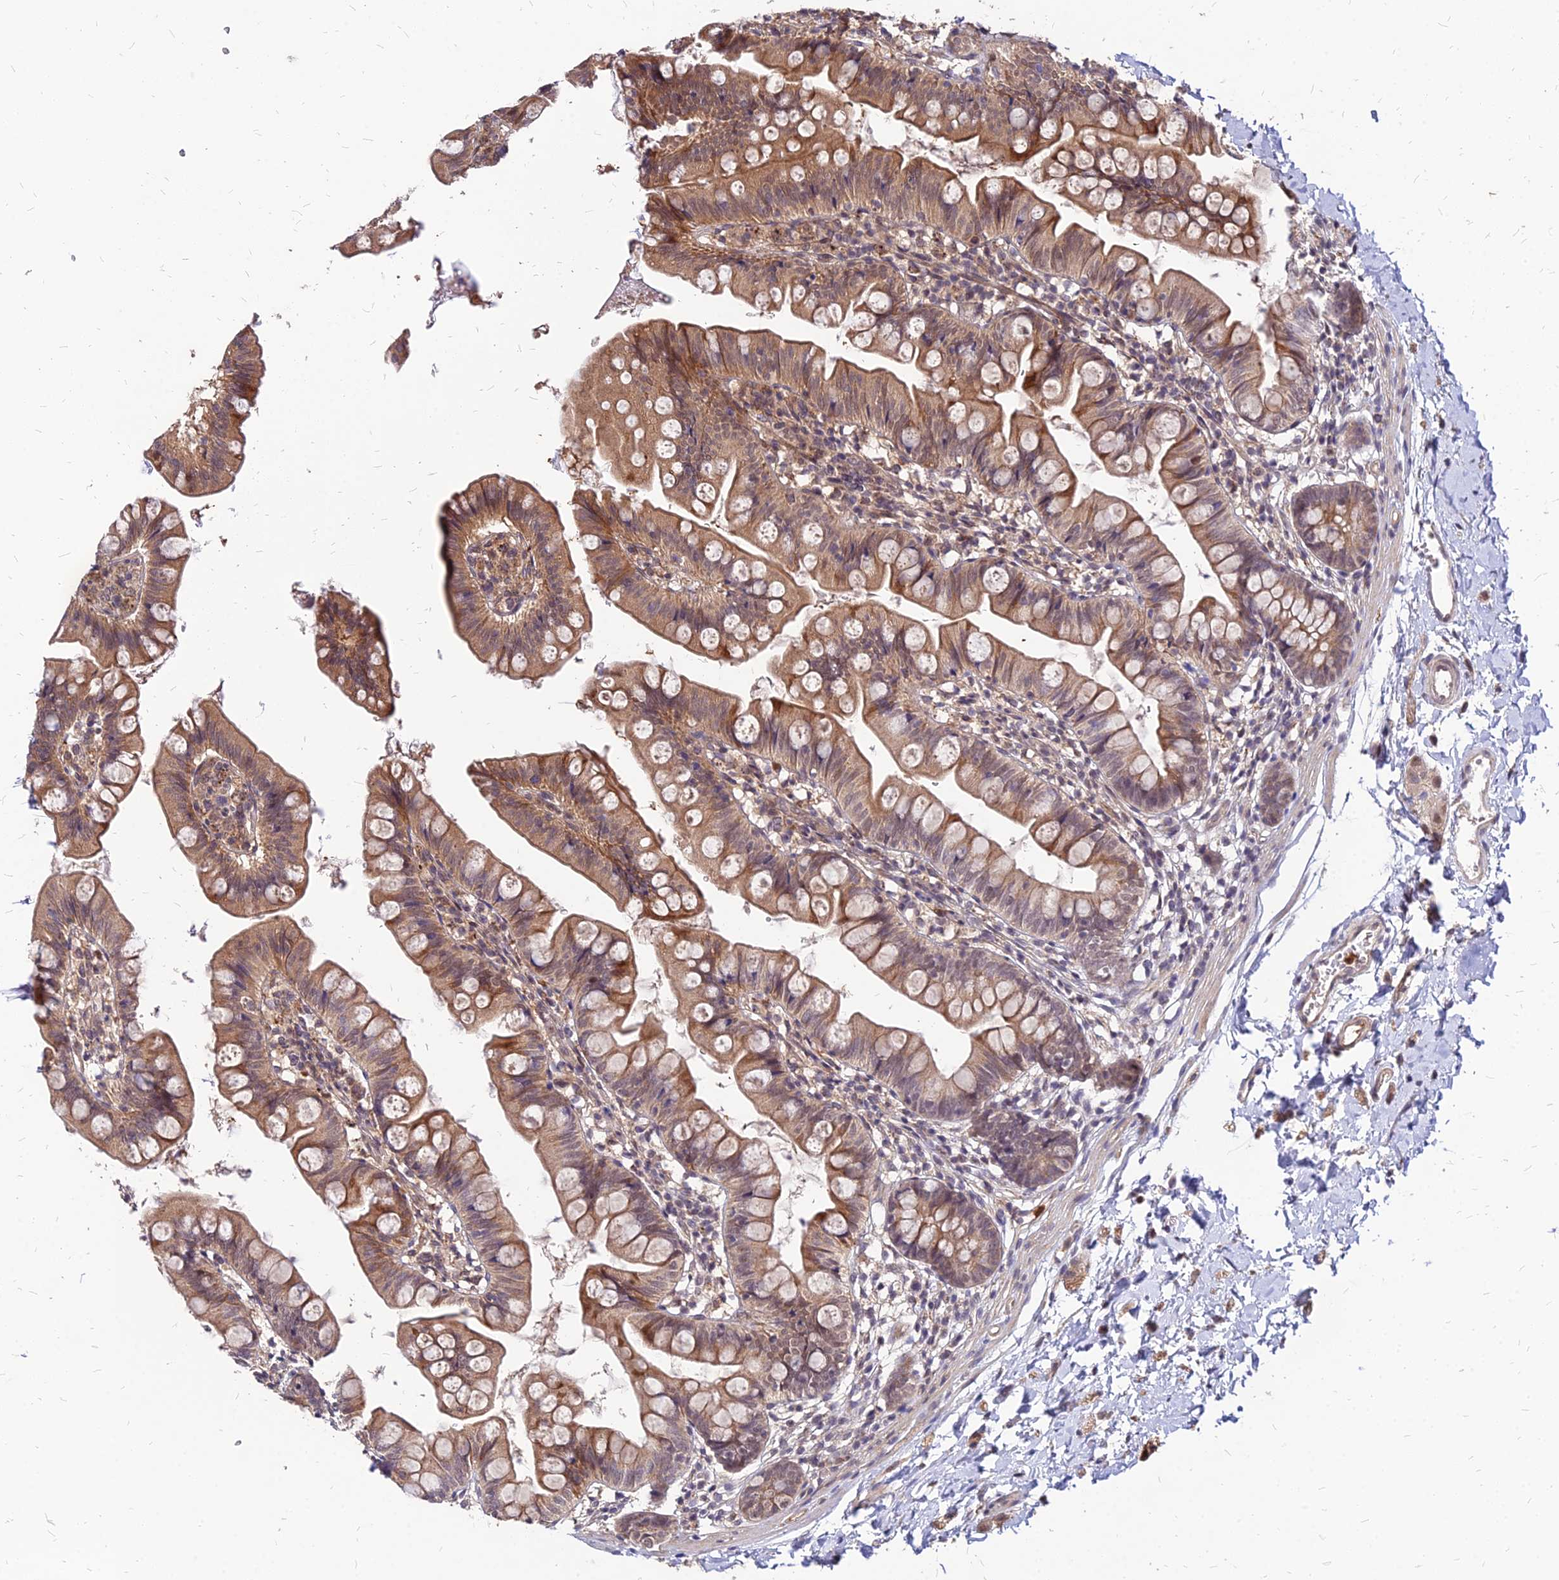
{"staining": {"intensity": "moderate", "quantity": ">75%", "location": "cytoplasmic/membranous"}, "tissue": "small intestine", "cell_type": "Glandular cells", "image_type": "normal", "snomed": [{"axis": "morphology", "description": "Normal tissue, NOS"}, {"axis": "topography", "description": "Small intestine"}], "caption": "Protein analysis of normal small intestine reveals moderate cytoplasmic/membranous positivity in about >75% of glandular cells.", "gene": "APBA3", "patient": {"sex": "male", "age": 7}}